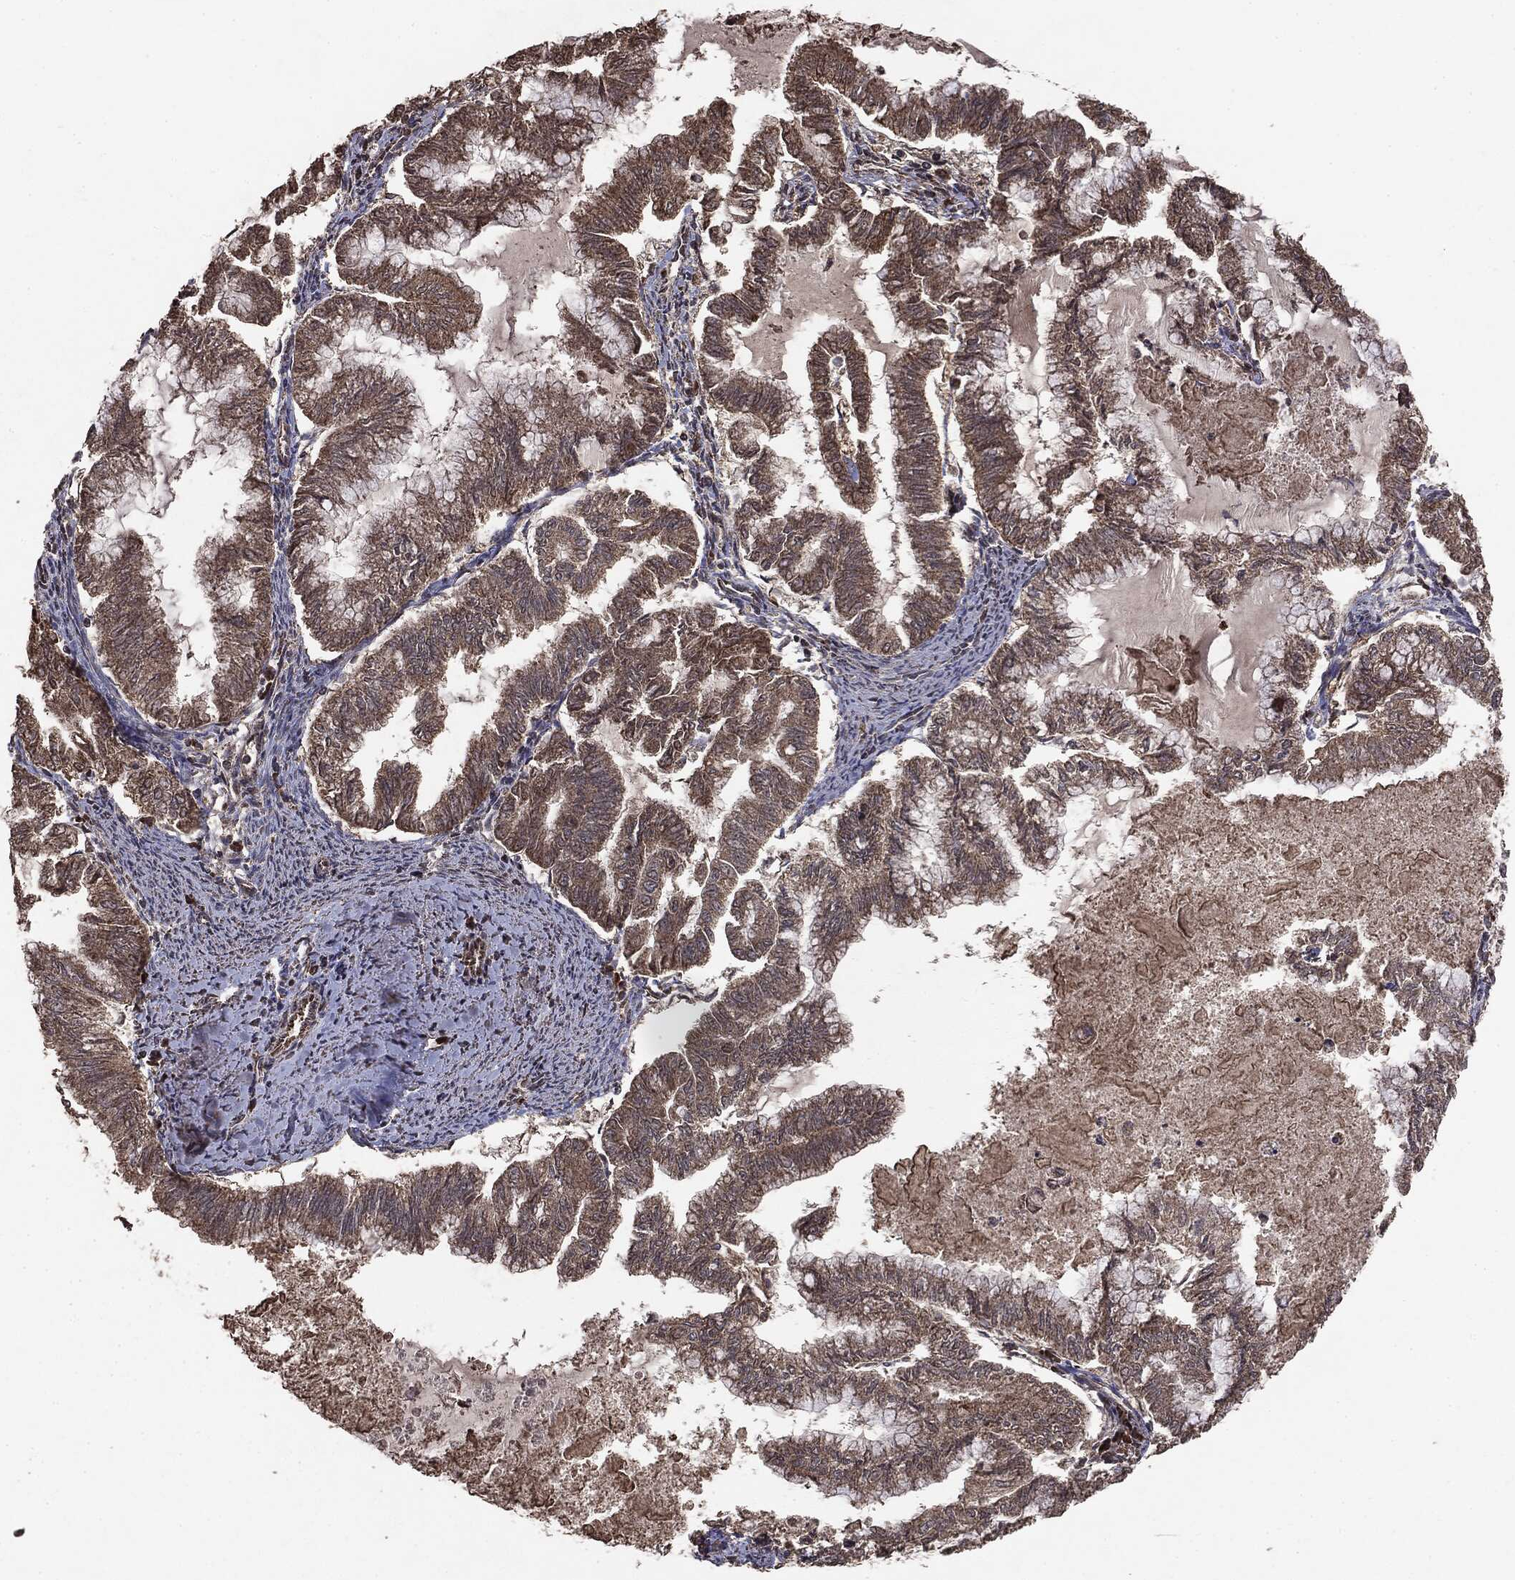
{"staining": {"intensity": "moderate", "quantity": ">75%", "location": "cytoplasmic/membranous"}, "tissue": "endometrial cancer", "cell_type": "Tumor cells", "image_type": "cancer", "snomed": [{"axis": "morphology", "description": "Adenocarcinoma, NOS"}, {"axis": "topography", "description": "Endometrium"}], "caption": "A brown stain highlights moderate cytoplasmic/membranous positivity of a protein in endometrial adenocarcinoma tumor cells.", "gene": "MTOR", "patient": {"sex": "female", "age": 79}}